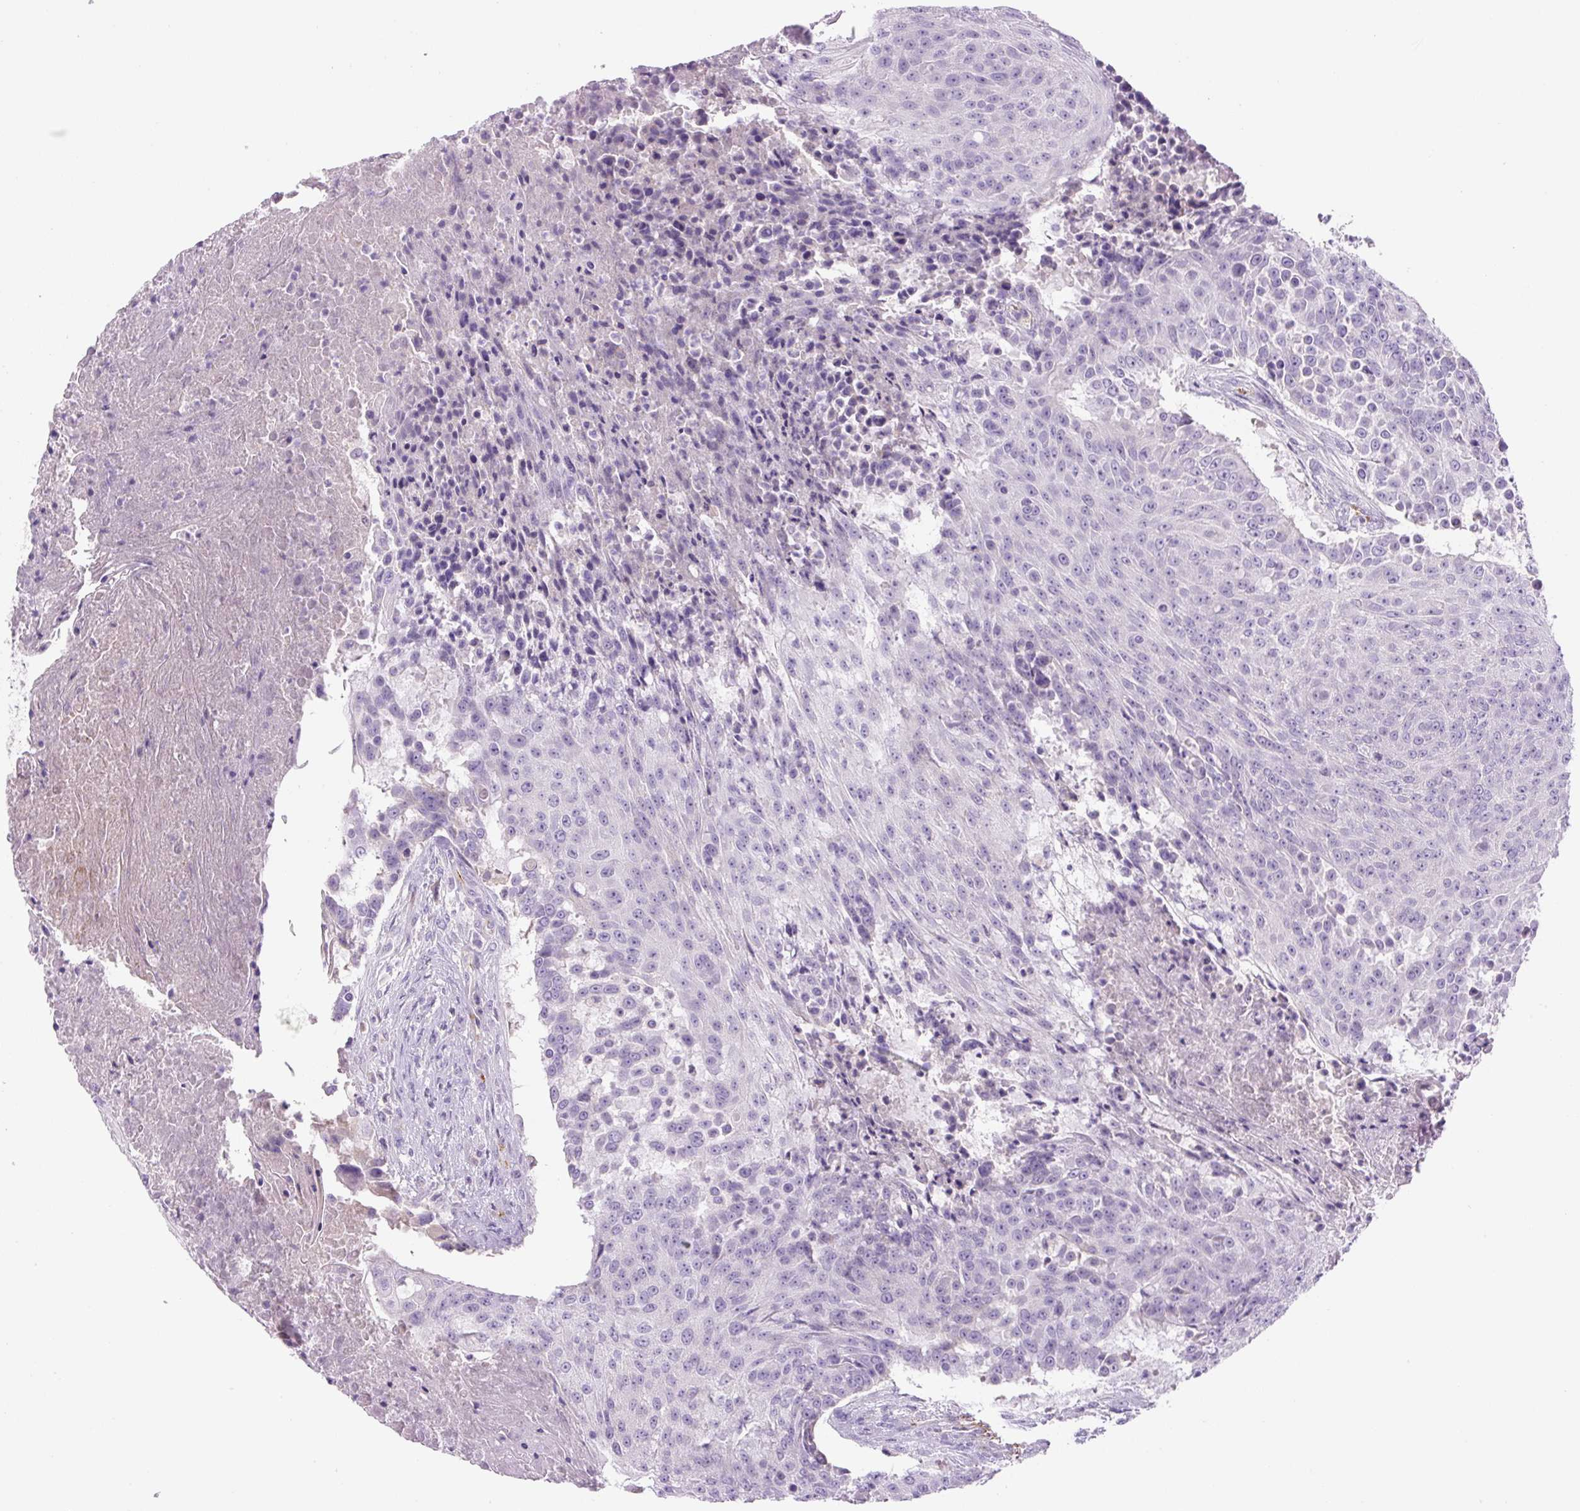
{"staining": {"intensity": "negative", "quantity": "none", "location": "none"}, "tissue": "urothelial cancer", "cell_type": "Tumor cells", "image_type": "cancer", "snomed": [{"axis": "morphology", "description": "Urothelial carcinoma, High grade"}, {"axis": "topography", "description": "Urinary bladder"}], "caption": "This image is of high-grade urothelial carcinoma stained with immunohistochemistry (IHC) to label a protein in brown with the nuclei are counter-stained blue. There is no staining in tumor cells. (DAB immunohistochemistry visualized using brightfield microscopy, high magnification).", "gene": "RSPO4", "patient": {"sex": "female", "age": 63}}